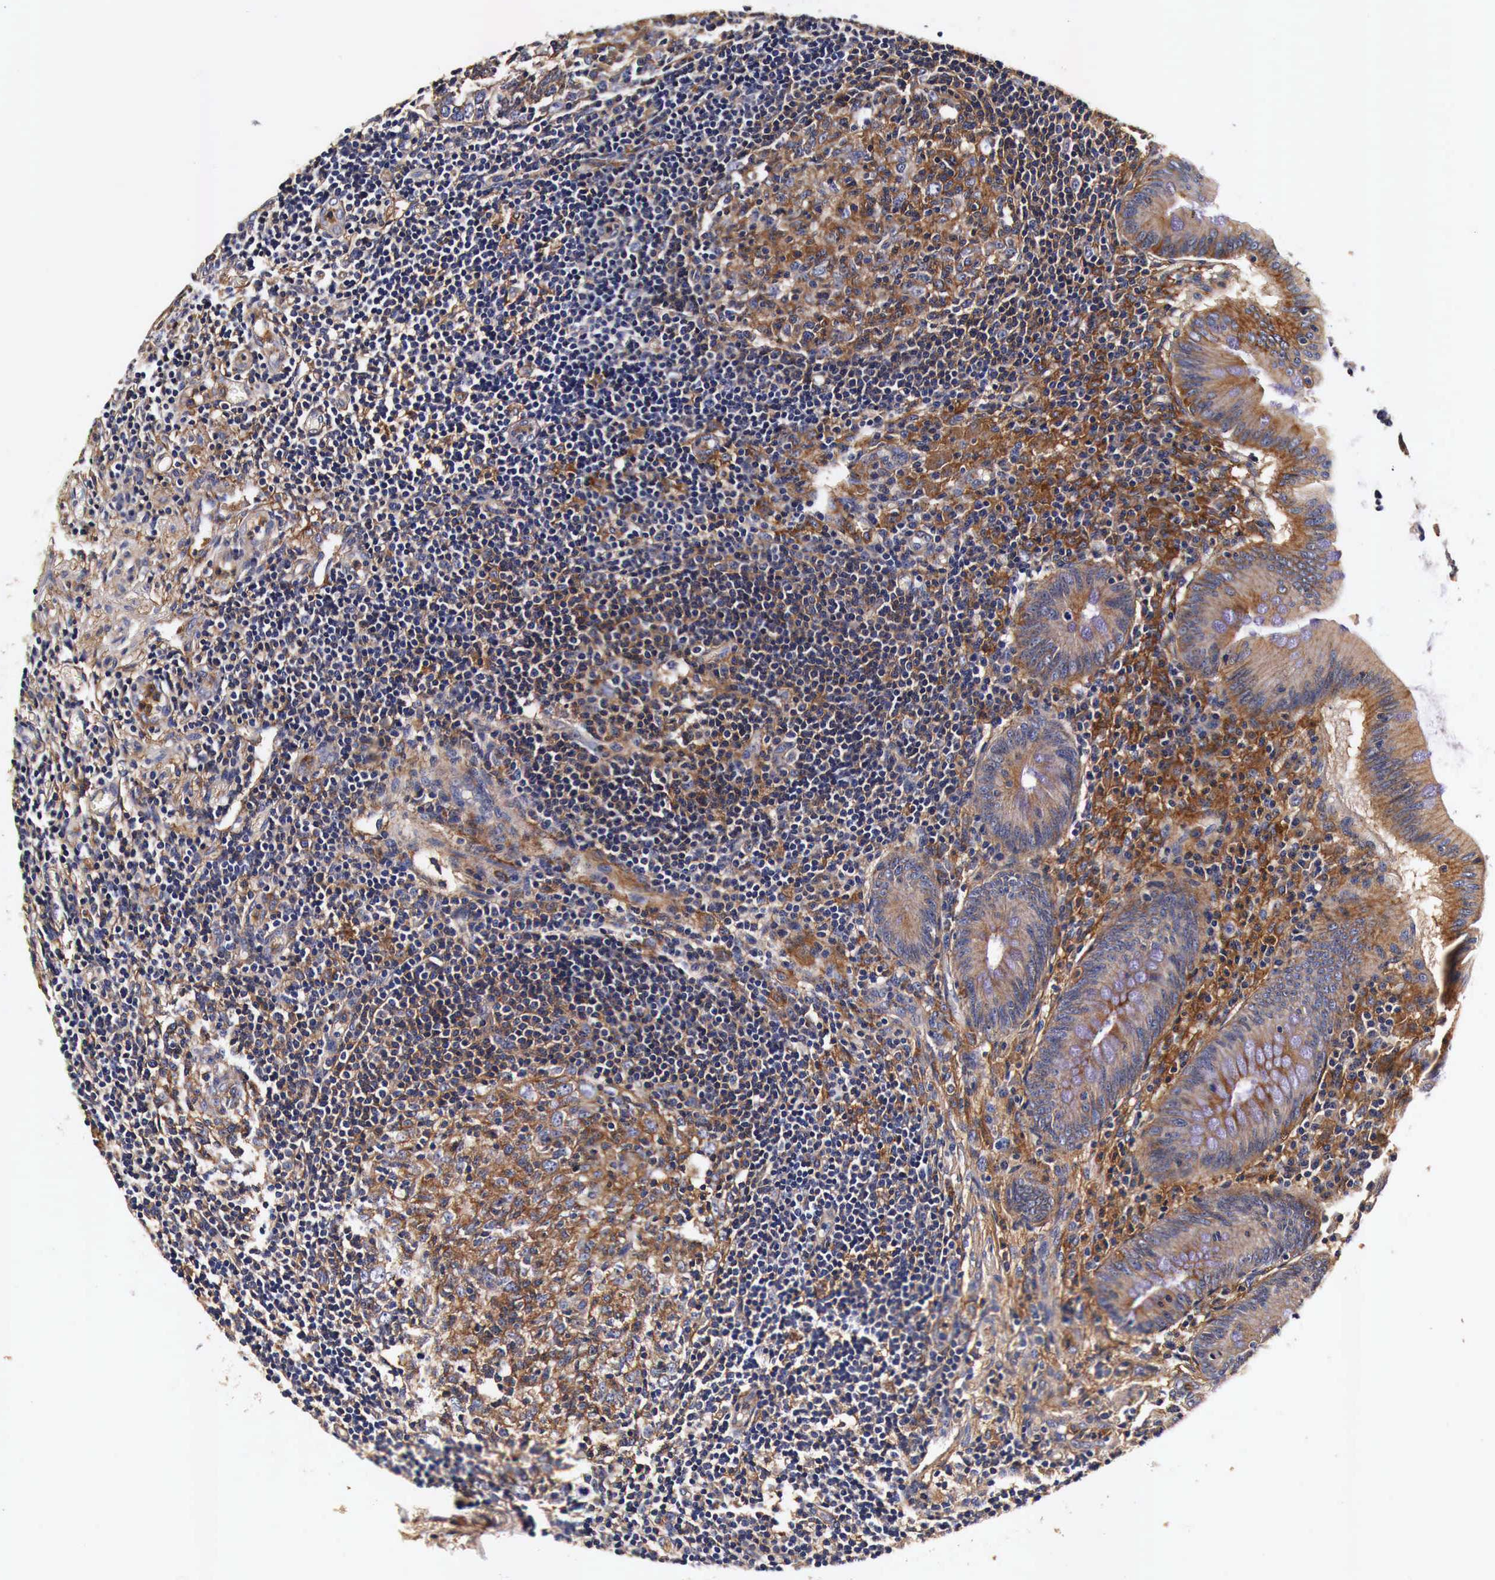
{"staining": {"intensity": "moderate", "quantity": ">75%", "location": "cytoplasmic/membranous"}, "tissue": "appendix", "cell_type": "Glandular cells", "image_type": "normal", "snomed": [{"axis": "morphology", "description": "Normal tissue, NOS"}, {"axis": "topography", "description": "Appendix"}], "caption": "Immunohistochemistry image of unremarkable appendix stained for a protein (brown), which displays medium levels of moderate cytoplasmic/membranous expression in about >75% of glandular cells.", "gene": "RP2", "patient": {"sex": "female", "age": 34}}